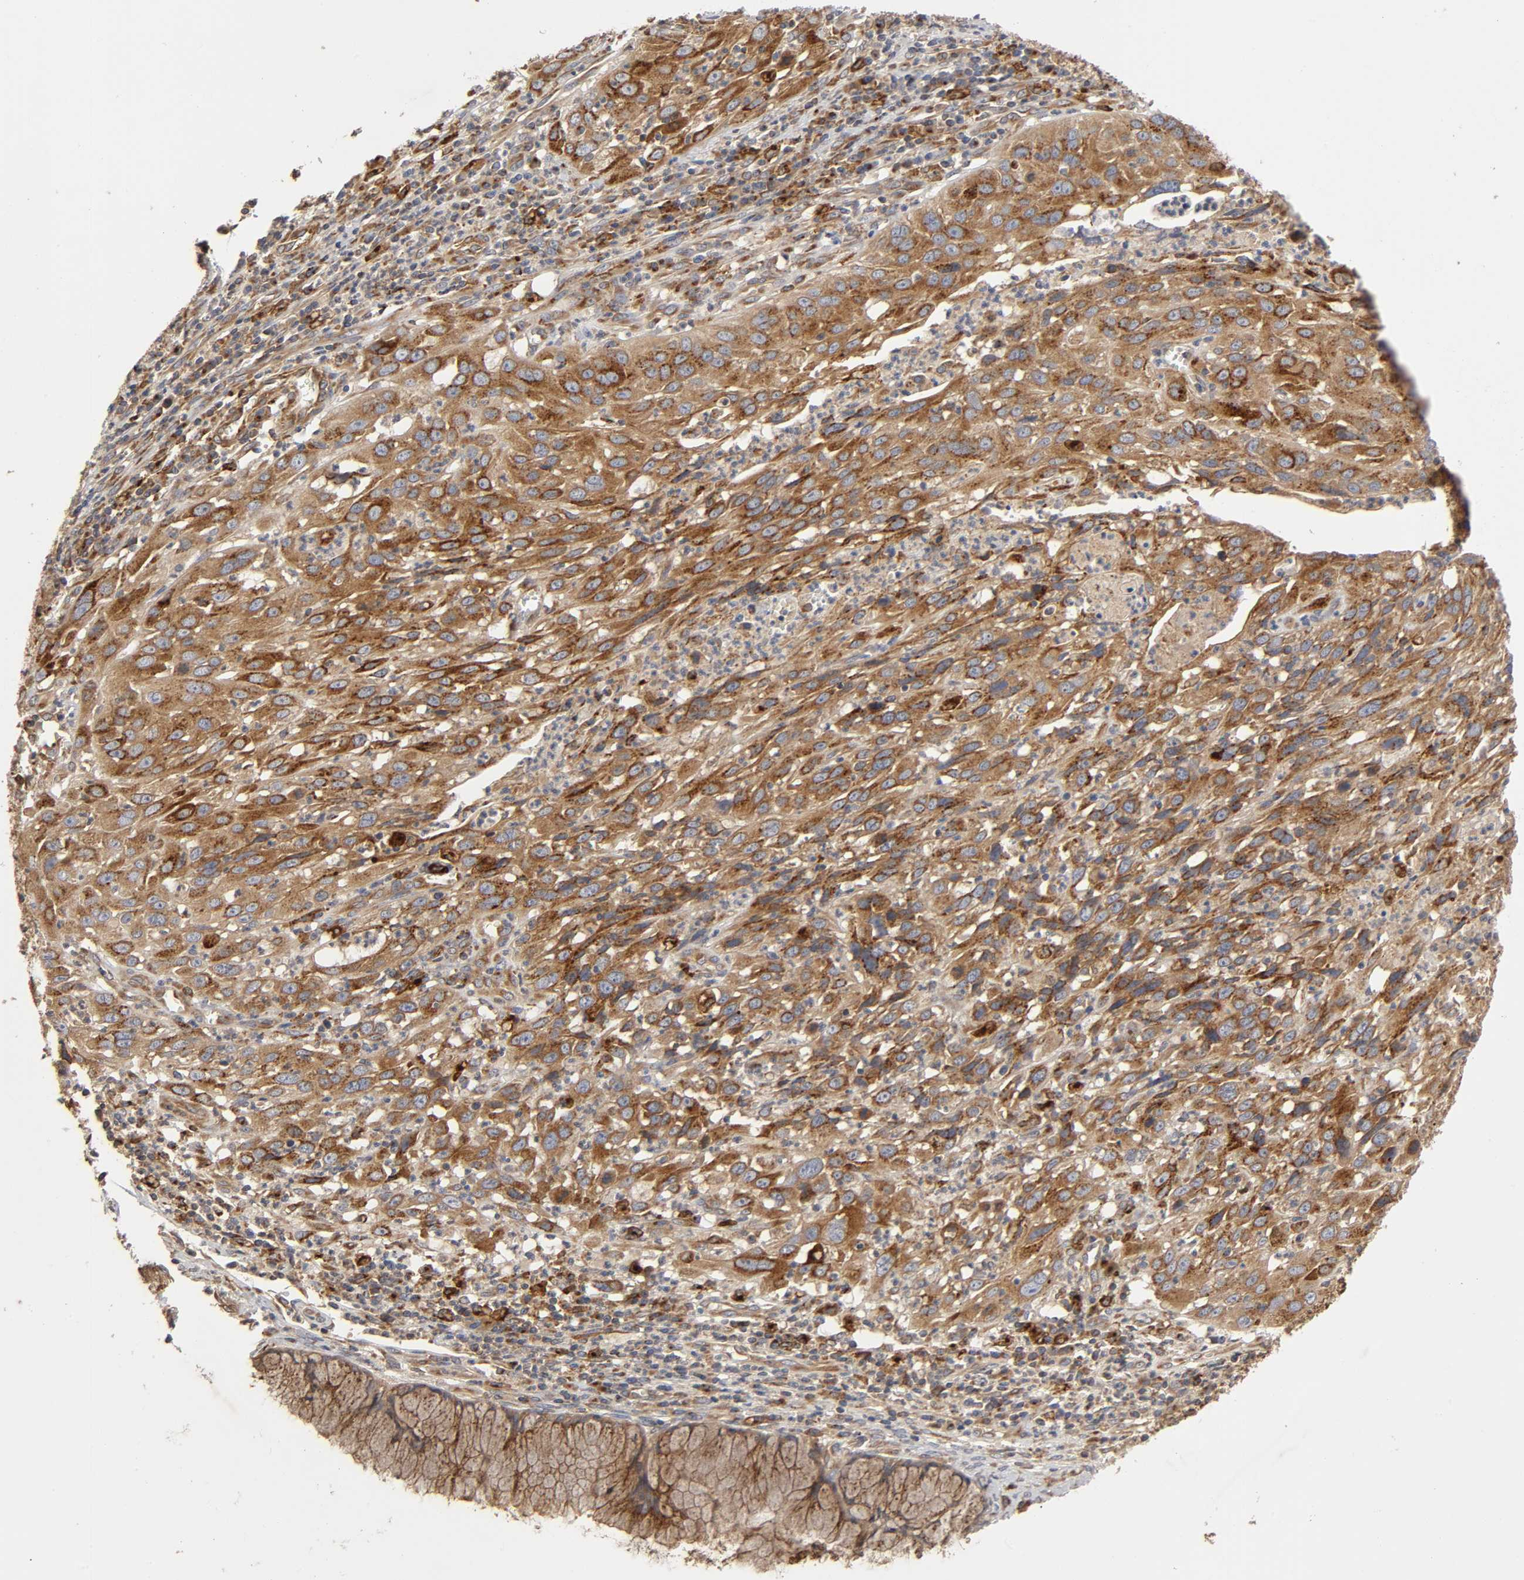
{"staining": {"intensity": "strong", "quantity": ">75%", "location": "cytoplasmic/membranous"}, "tissue": "cervical cancer", "cell_type": "Tumor cells", "image_type": "cancer", "snomed": [{"axis": "morphology", "description": "Squamous cell carcinoma, NOS"}, {"axis": "topography", "description": "Cervix"}], "caption": "Cervical squamous cell carcinoma stained for a protein (brown) reveals strong cytoplasmic/membranous positive staining in about >75% of tumor cells.", "gene": "GNPTG", "patient": {"sex": "female", "age": 32}}